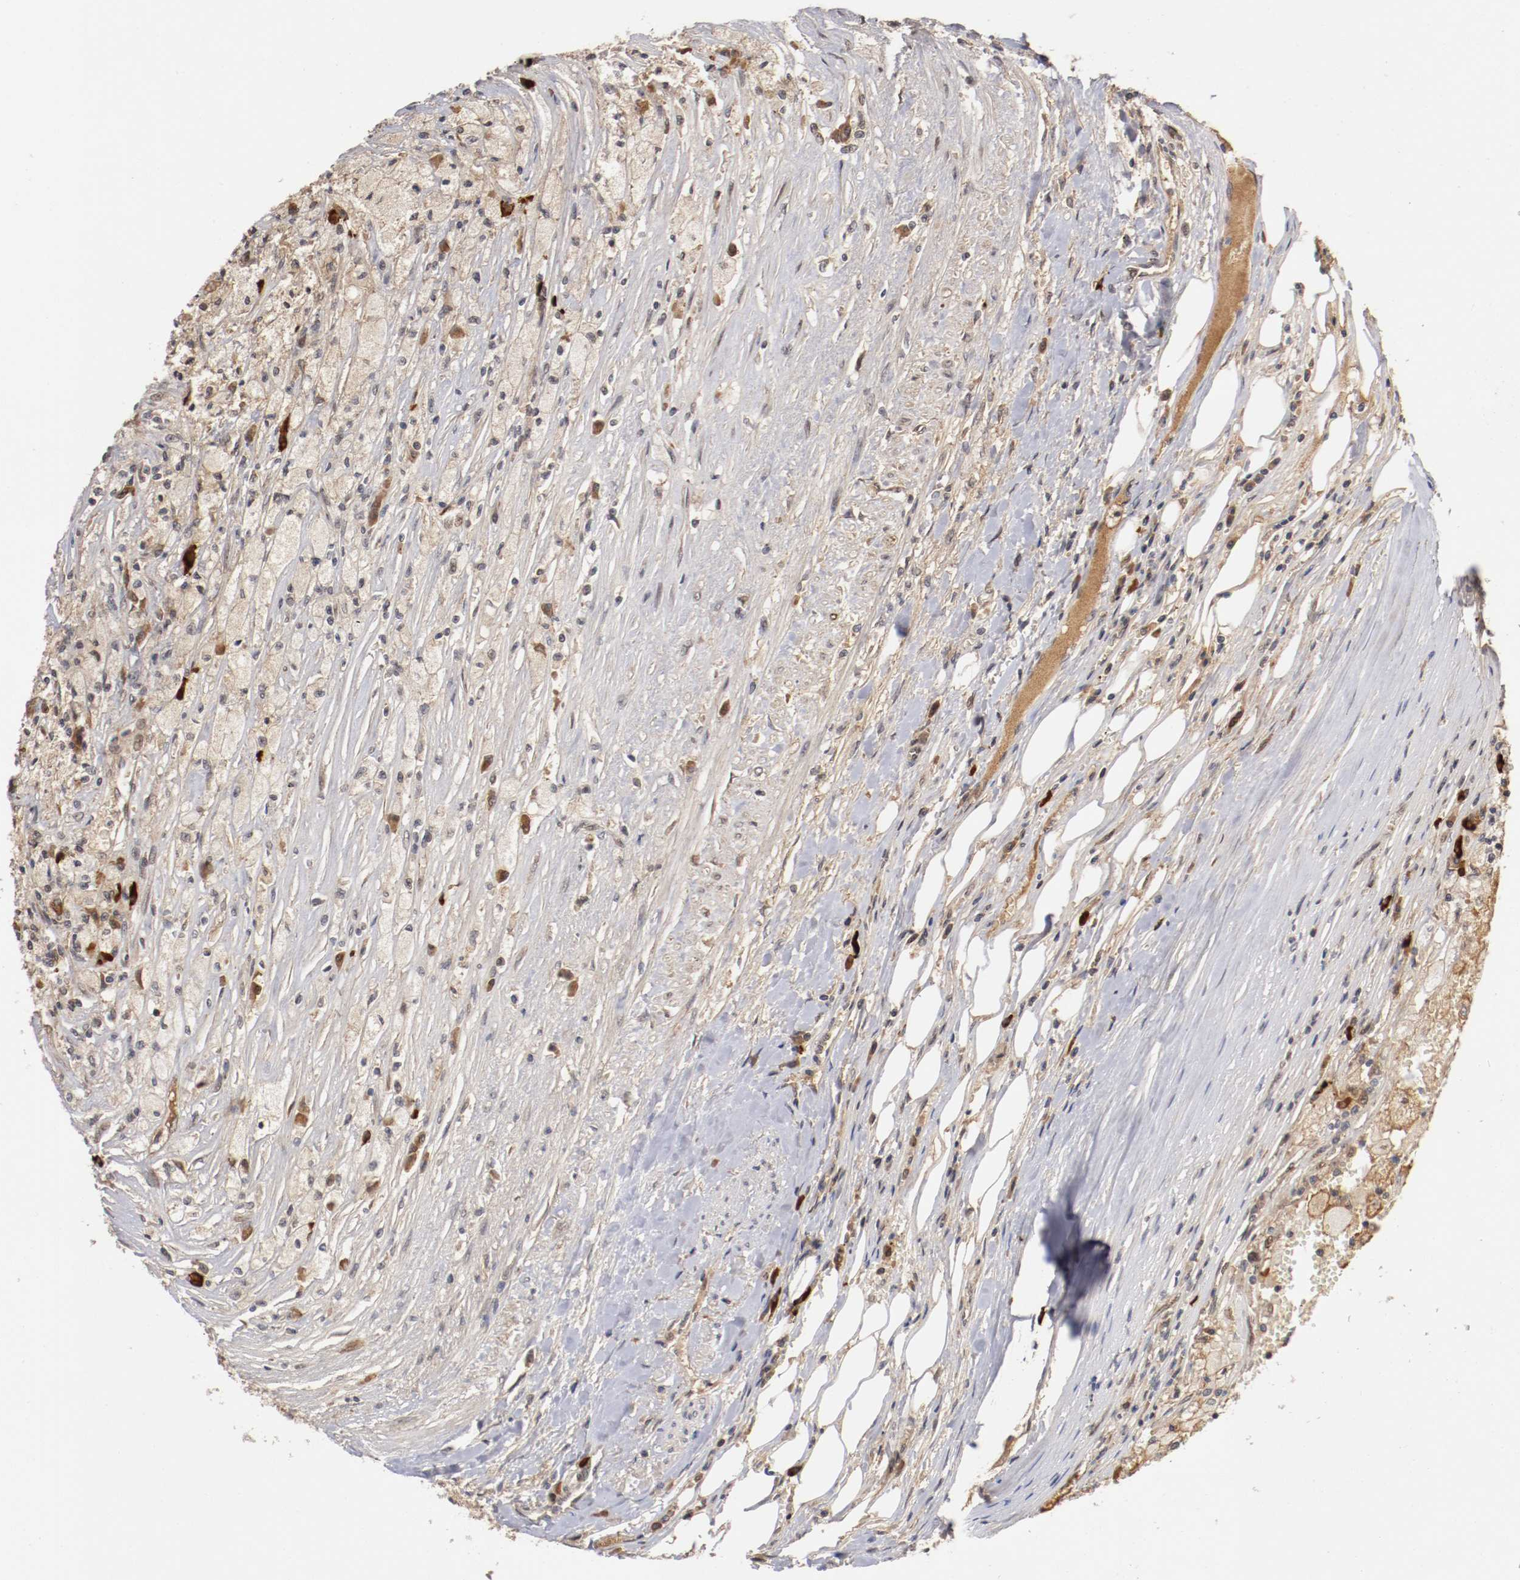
{"staining": {"intensity": "weak", "quantity": ">75%", "location": "cytoplasmic/membranous,nuclear"}, "tissue": "renal cancer", "cell_type": "Tumor cells", "image_type": "cancer", "snomed": [{"axis": "morphology", "description": "Normal tissue, NOS"}, {"axis": "morphology", "description": "Adenocarcinoma, NOS"}, {"axis": "topography", "description": "Kidney"}], "caption": "Immunohistochemical staining of human renal adenocarcinoma exhibits weak cytoplasmic/membranous and nuclear protein expression in about >75% of tumor cells.", "gene": "DNMT3B", "patient": {"sex": "male", "age": 71}}